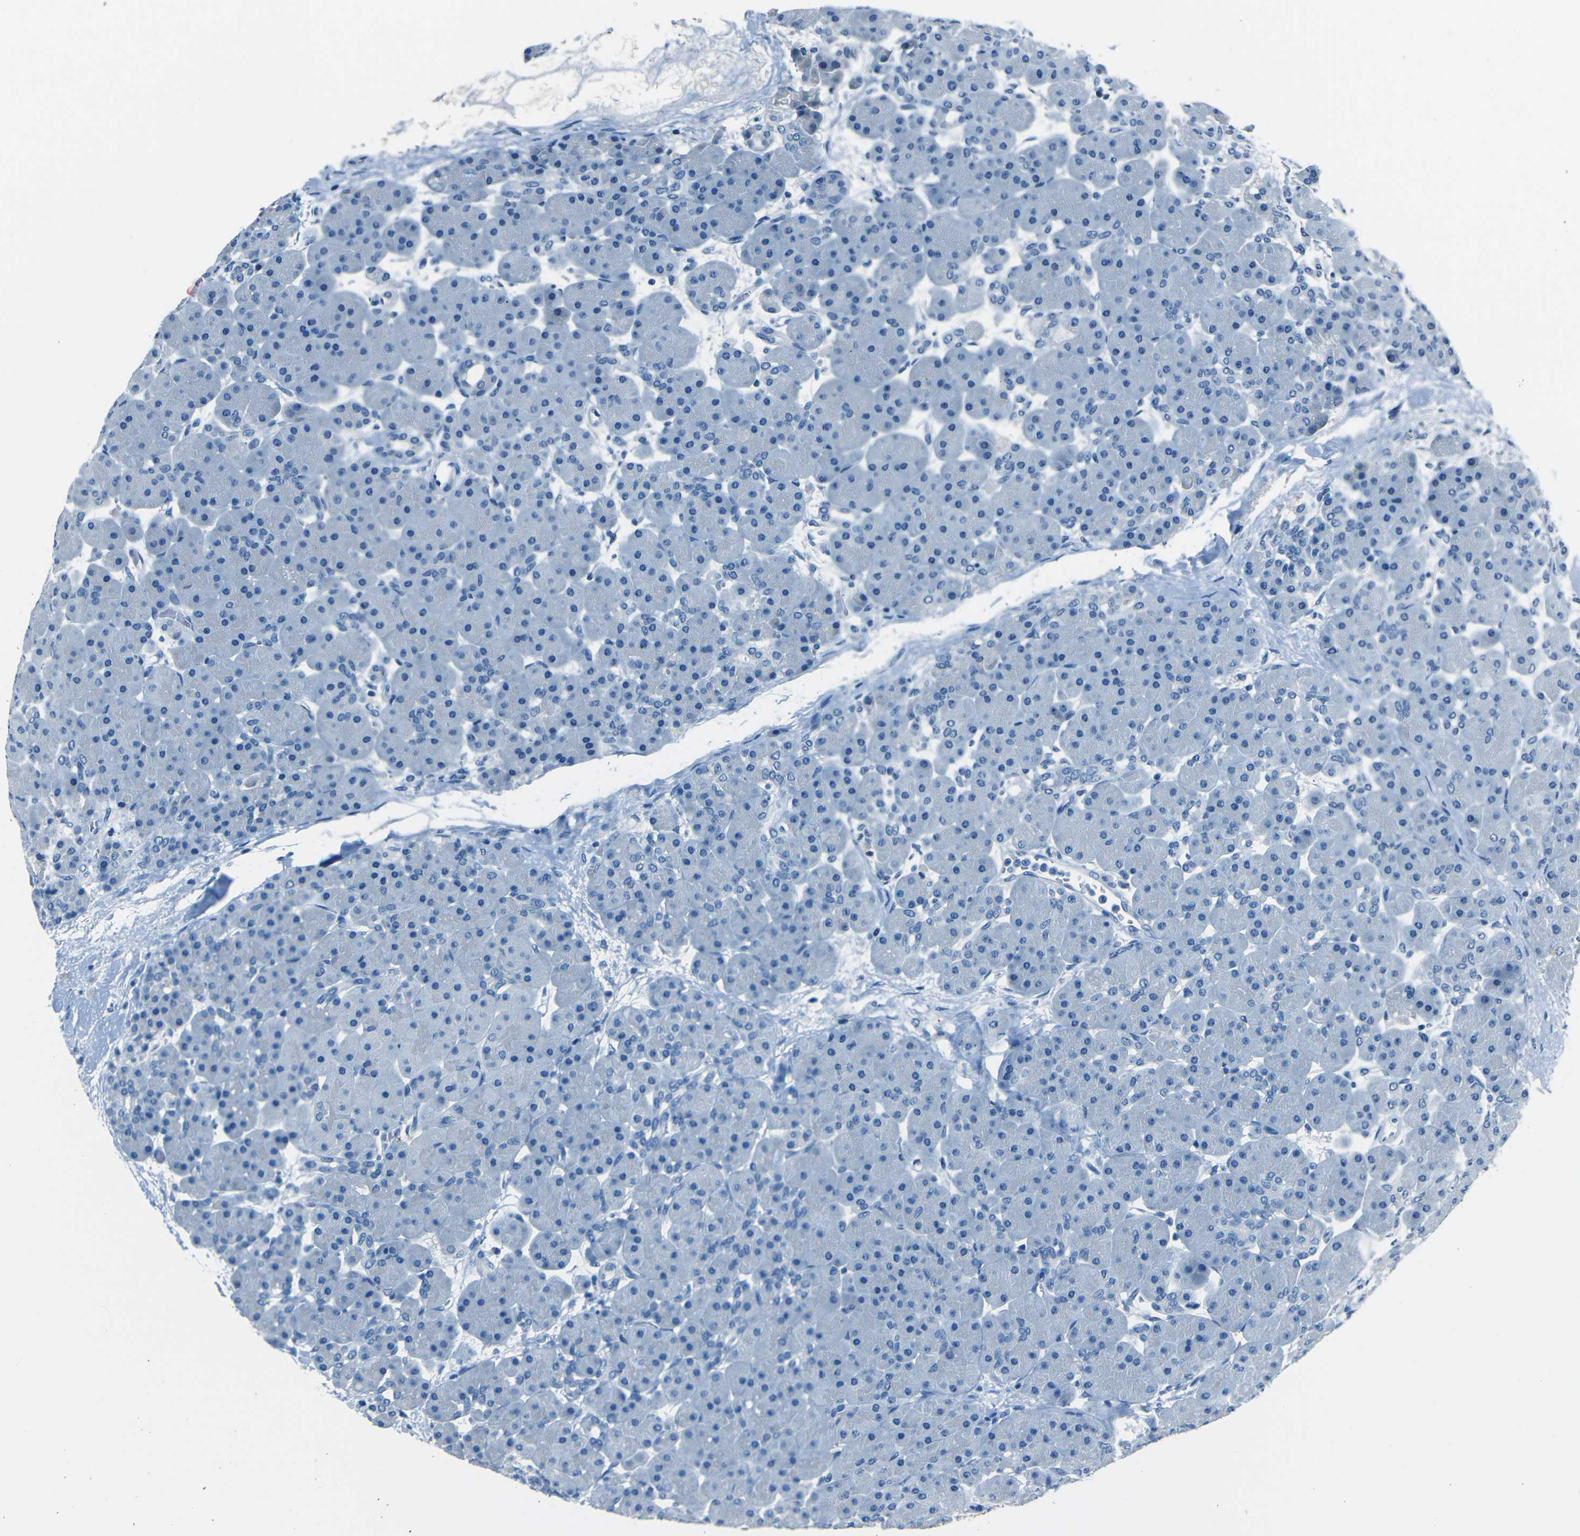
{"staining": {"intensity": "negative", "quantity": "none", "location": "none"}, "tissue": "pancreas", "cell_type": "Exocrine glandular cells", "image_type": "normal", "snomed": [{"axis": "morphology", "description": "Normal tissue, NOS"}, {"axis": "topography", "description": "Pancreas"}], "caption": "IHC micrograph of benign human pancreas stained for a protein (brown), which demonstrates no positivity in exocrine glandular cells.", "gene": "FBN2", "patient": {"sex": "male", "age": 66}}